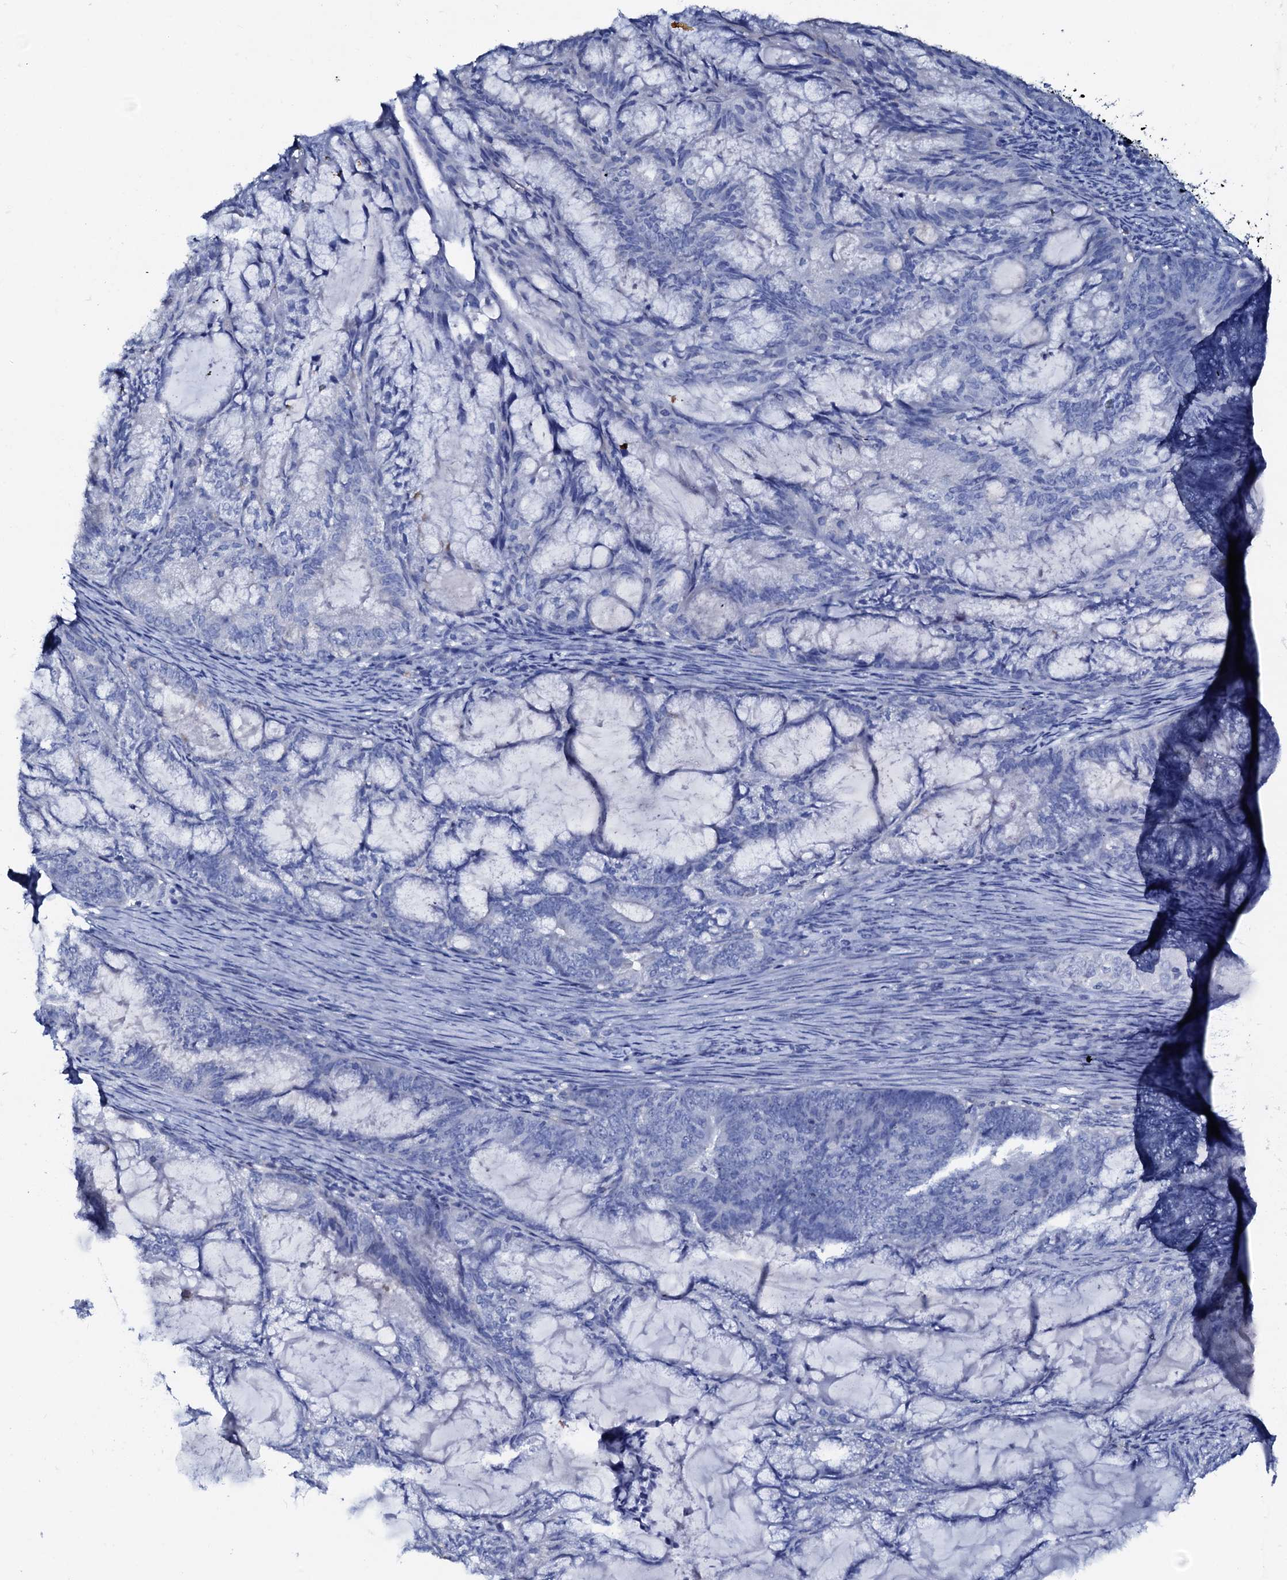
{"staining": {"intensity": "negative", "quantity": "none", "location": "none"}, "tissue": "endometrial cancer", "cell_type": "Tumor cells", "image_type": "cancer", "snomed": [{"axis": "morphology", "description": "Adenocarcinoma, NOS"}, {"axis": "topography", "description": "Endometrium"}], "caption": "The micrograph shows no staining of tumor cells in endometrial cancer.", "gene": "AMER2", "patient": {"sex": "female", "age": 86}}